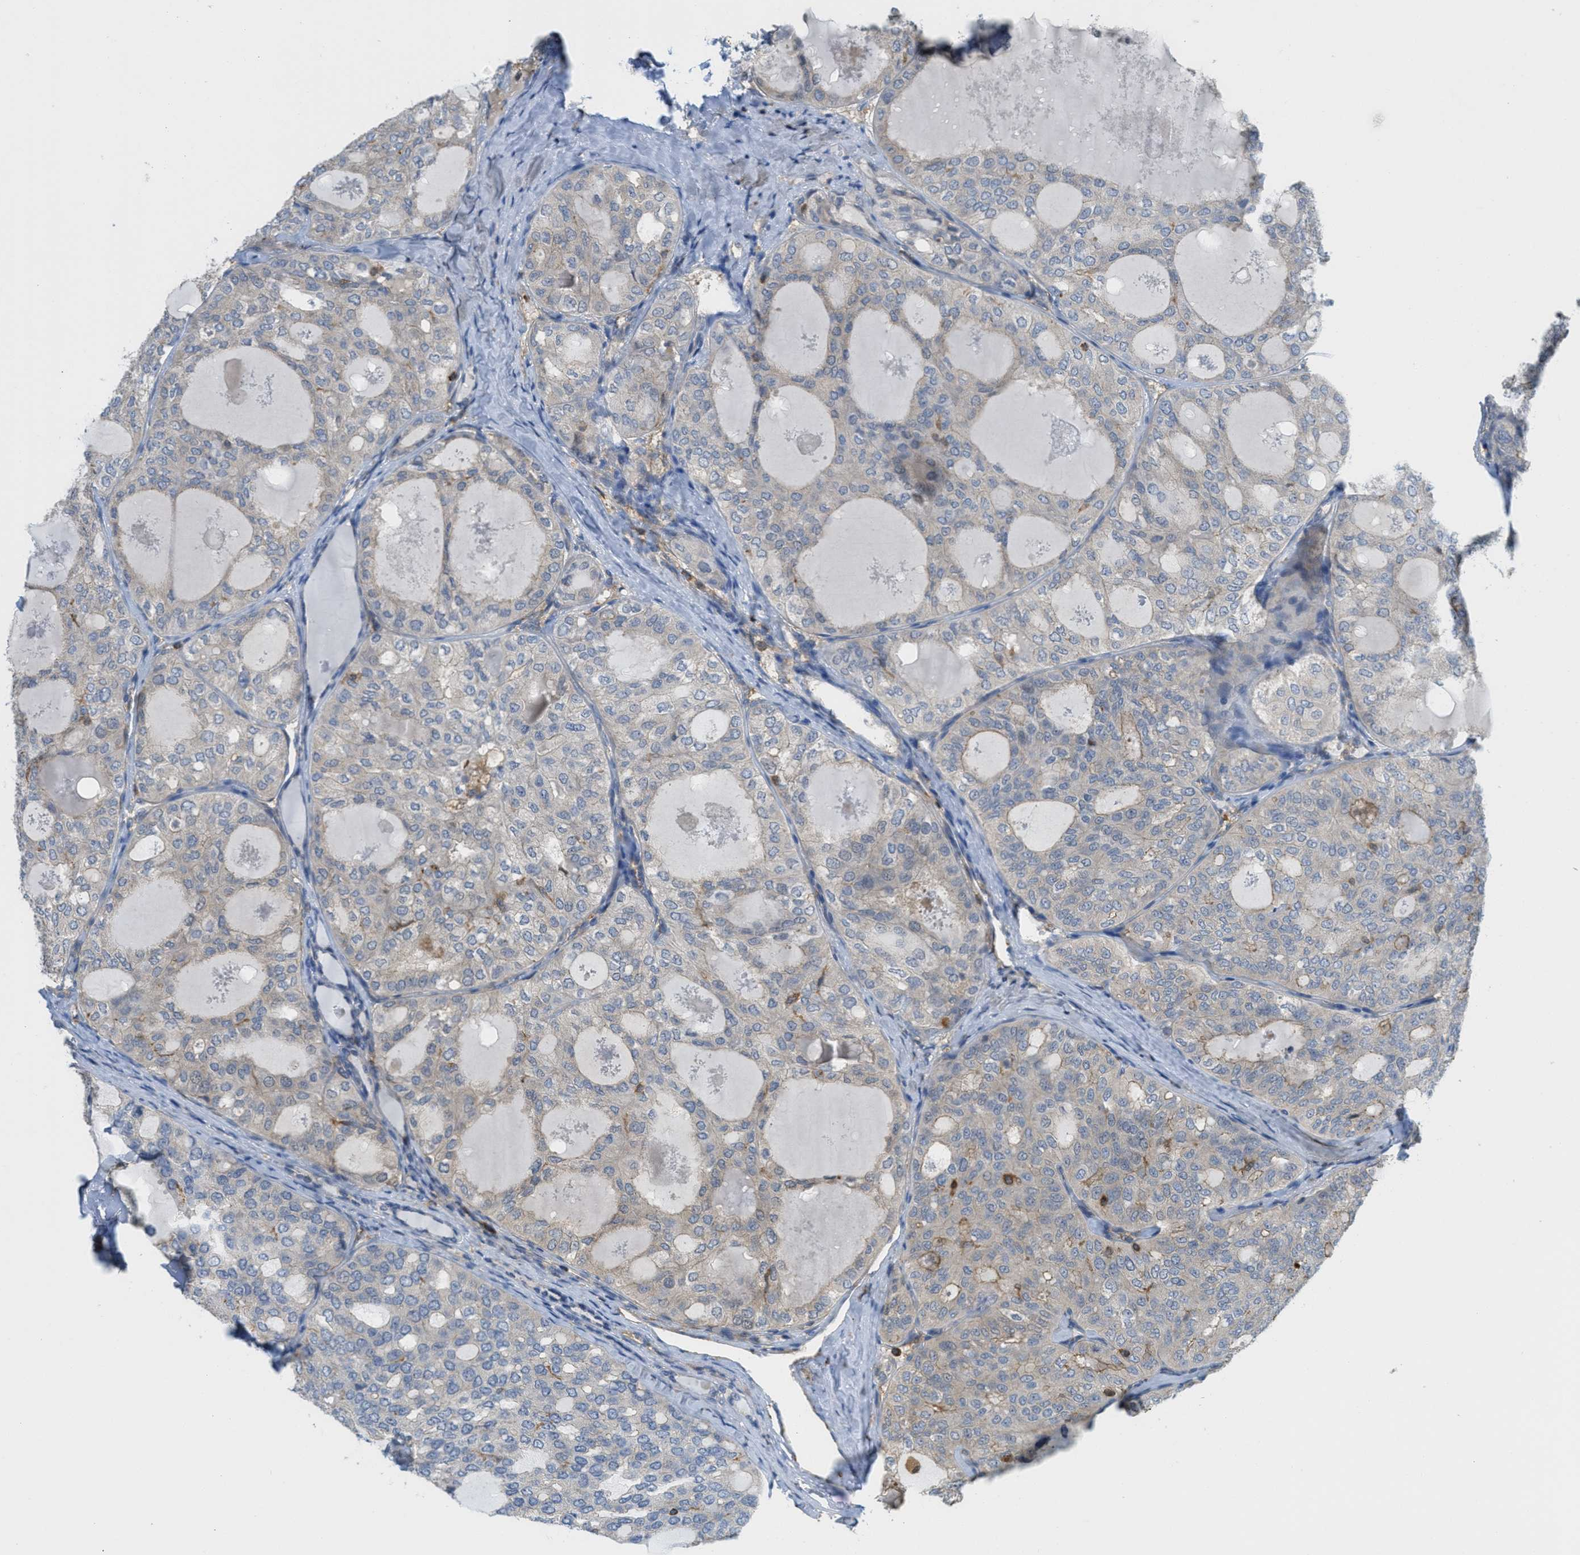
{"staining": {"intensity": "weak", "quantity": "<25%", "location": "cytoplasmic/membranous"}, "tissue": "thyroid cancer", "cell_type": "Tumor cells", "image_type": "cancer", "snomed": [{"axis": "morphology", "description": "Follicular adenoma carcinoma, NOS"}, {"axis": "topography", "description": "Thyroid gland"}], "caption": "Tumor cells show no significant staining in thyroid follicular adenoma carcinoma.", "gene": "GRIK2", "patient": {"sex": "male", "age": 75}}